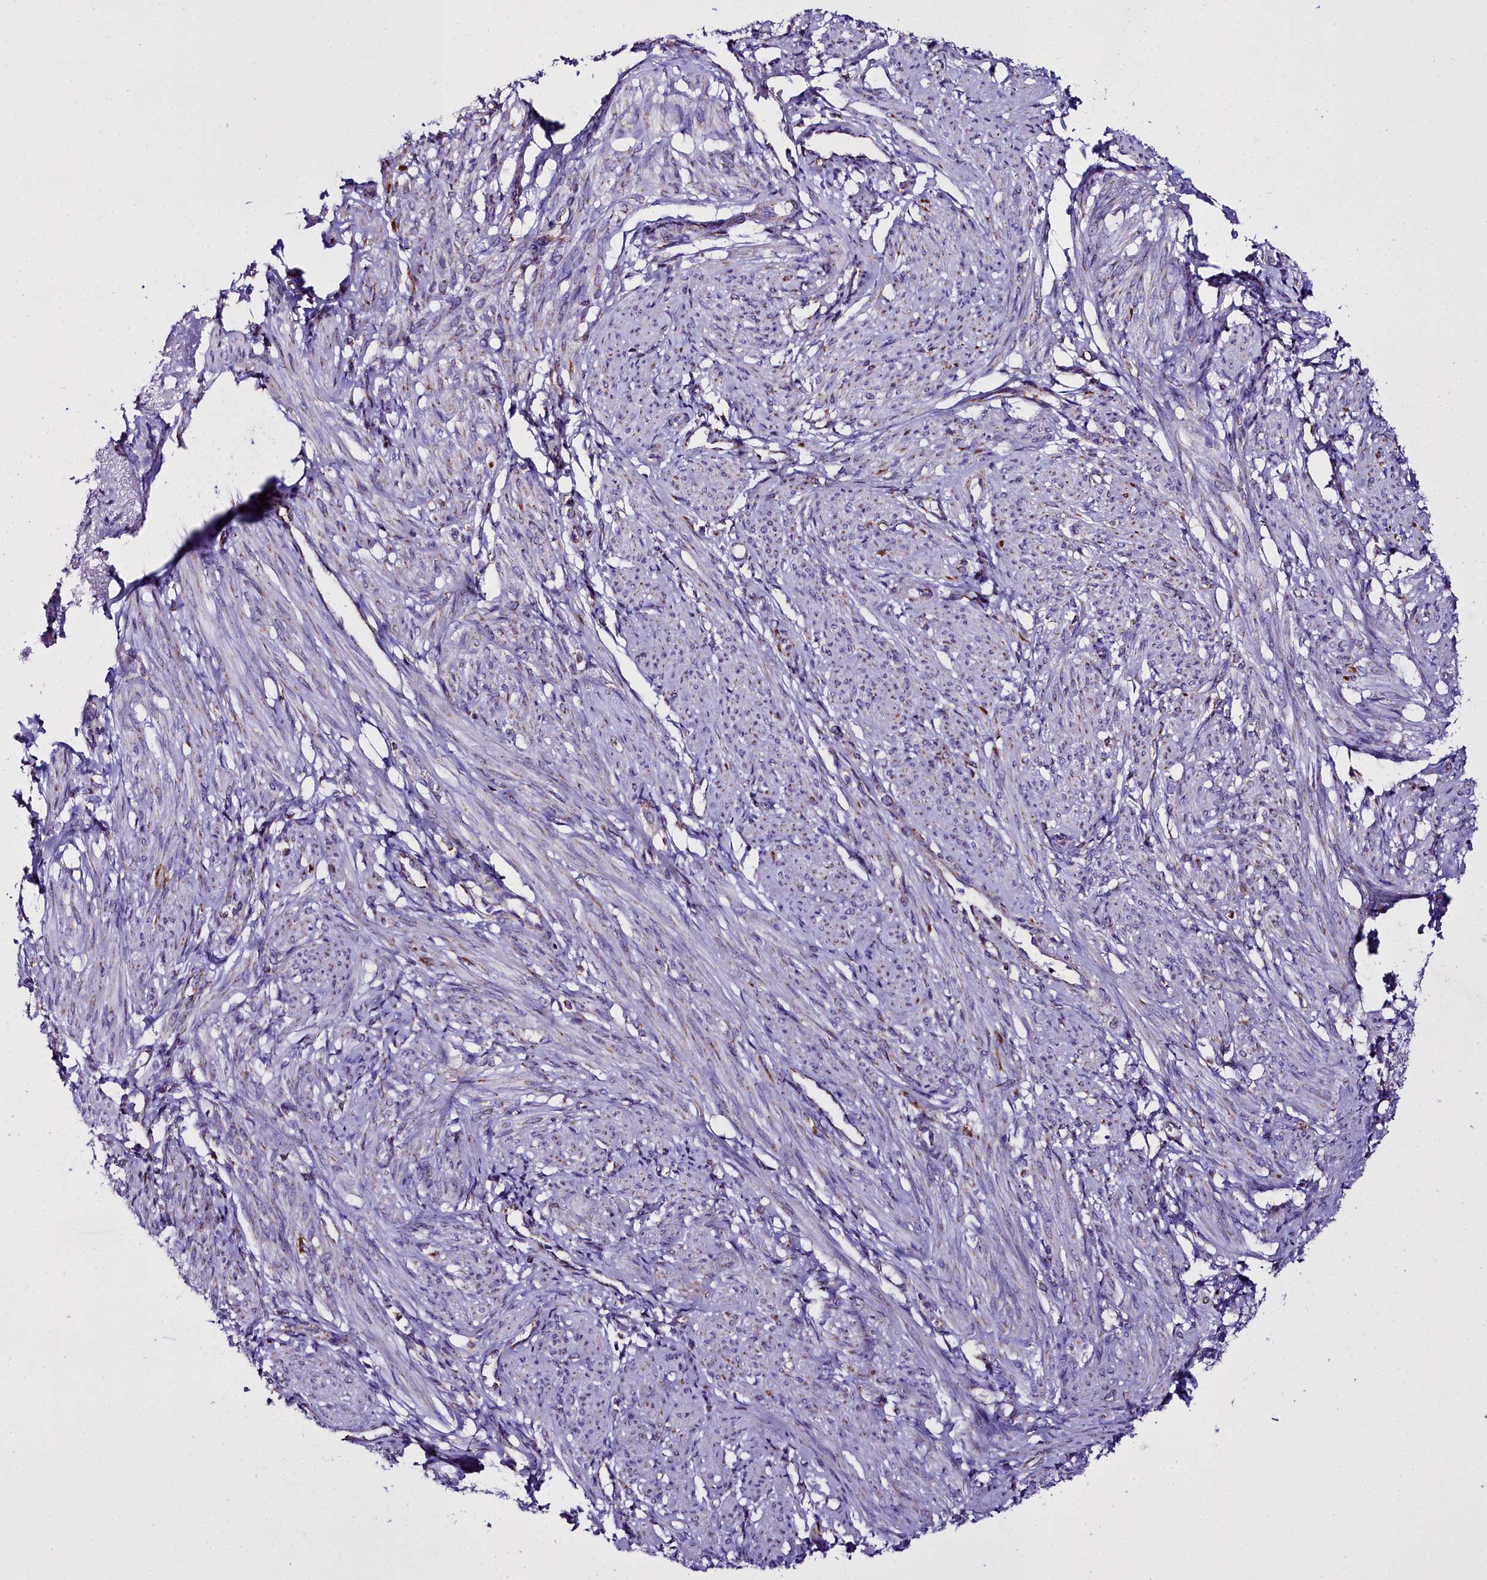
{"staining": {"intensity": "negative", "quantity": "none", "location": "none"}, "tissue": "smooth muscle", "cell_type": "Smooth muscle cells", "image_type": "normal", "snomed": [{"axis": "morphology", "description": "Normal tissue, NOS"}, {"axis": "topography", "description": "Smooth muscle"}], "caption": "Smooth muscle cells are negative for protein expression in benign human smooth muscle. The staining was performed using DAB (3,3'-diaminobenzidine) to visualize the protein expression in brown, while the nuclei were stained in blue with hematoxylin (Magnification: 20x).", "gene": "WDFY3", "patient": {"sex": "female", "age": 39}}